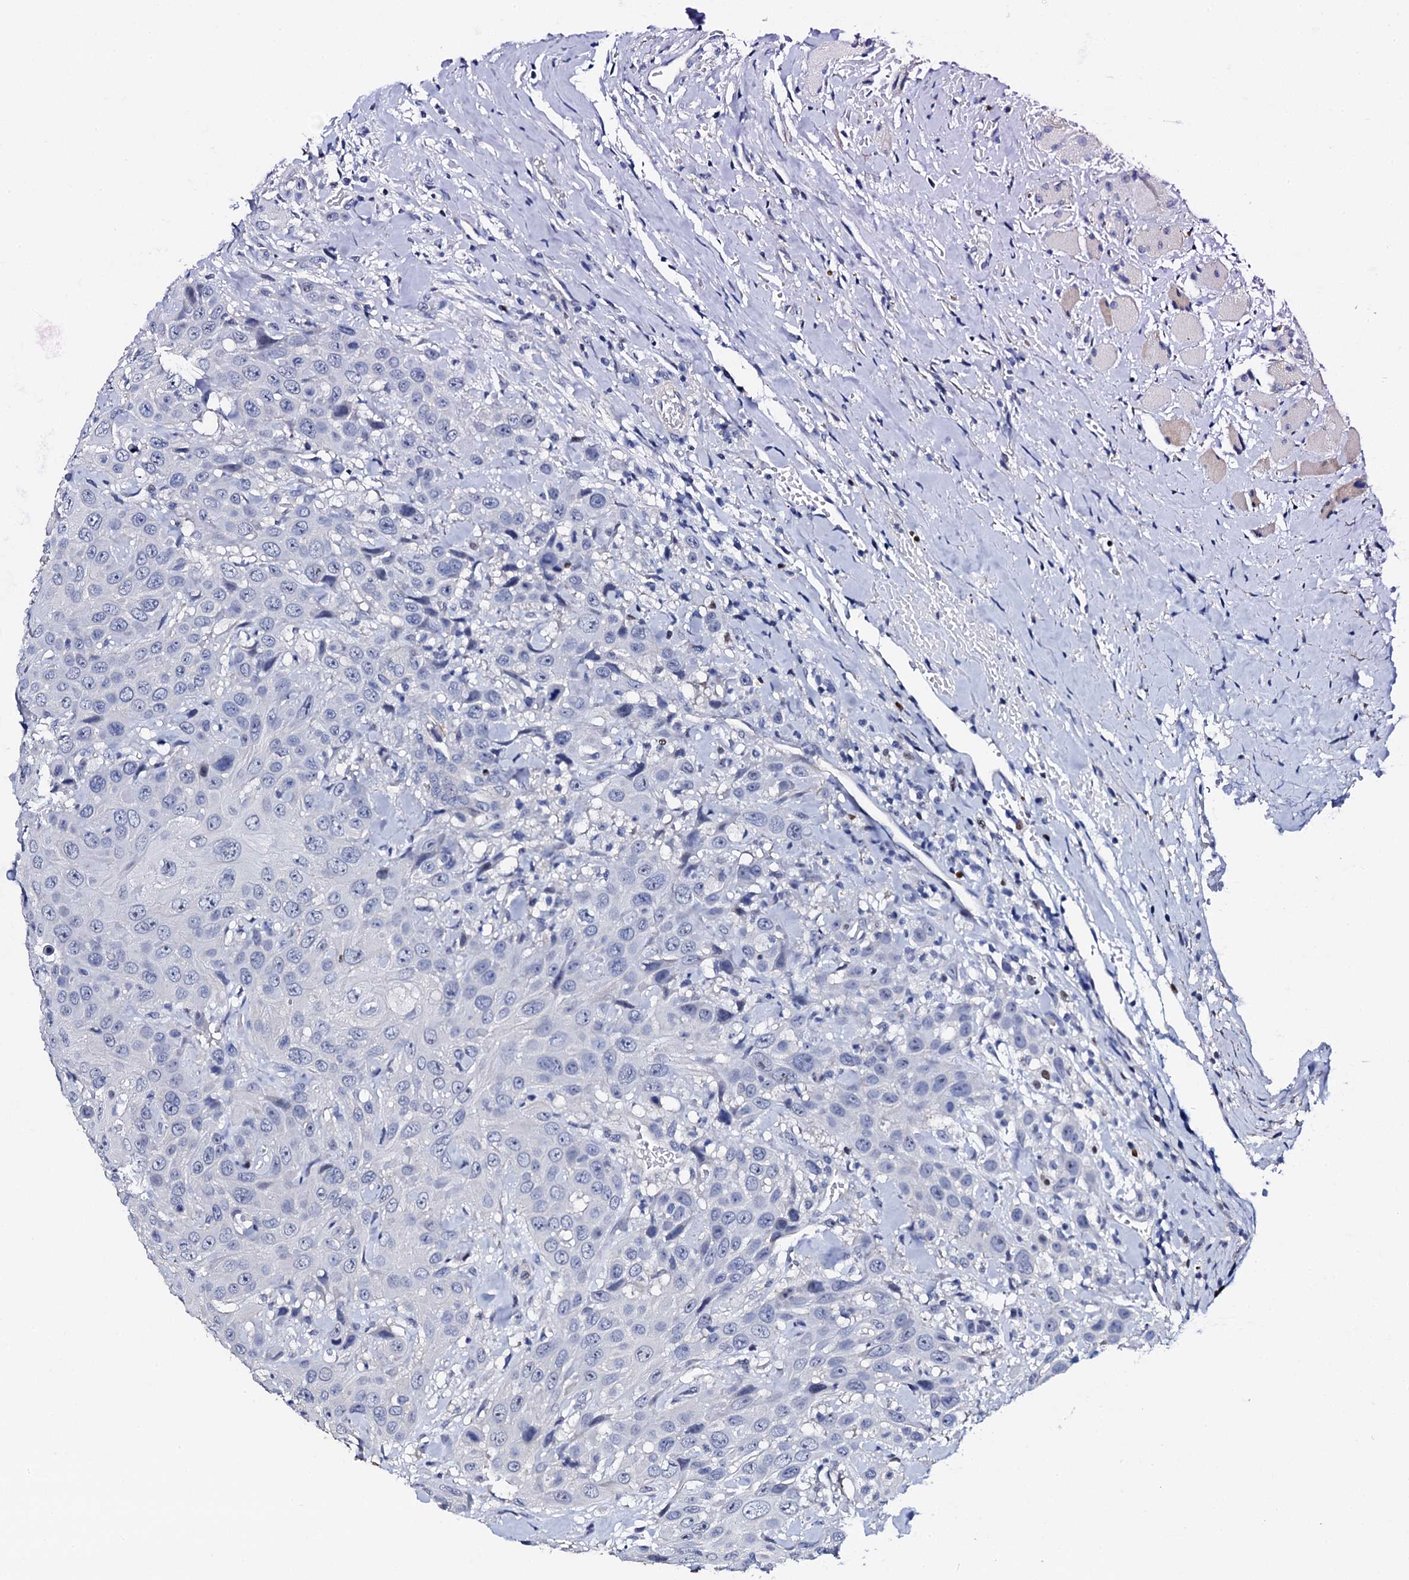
{"staining": {"intensity": "negative", "quantity": "none", "location": "none"}, "tissue": "head and neck cancer", "cell_type": "Tumor cells", "image_type": "cancer", "snomed": [{"axis": "morphology", "description": "Squamous cell carcinoma, NOS"}, {"axis": "topography", "description": "Head-Neck"}], "caption": "This is an immunohistochemistry (IHC) photomicrograph of human head and neck squamous cell carcinoma. There is no expression in tumor cells.", "gene": "NPM2", "patient": {"sex": "male", "age": 81}}